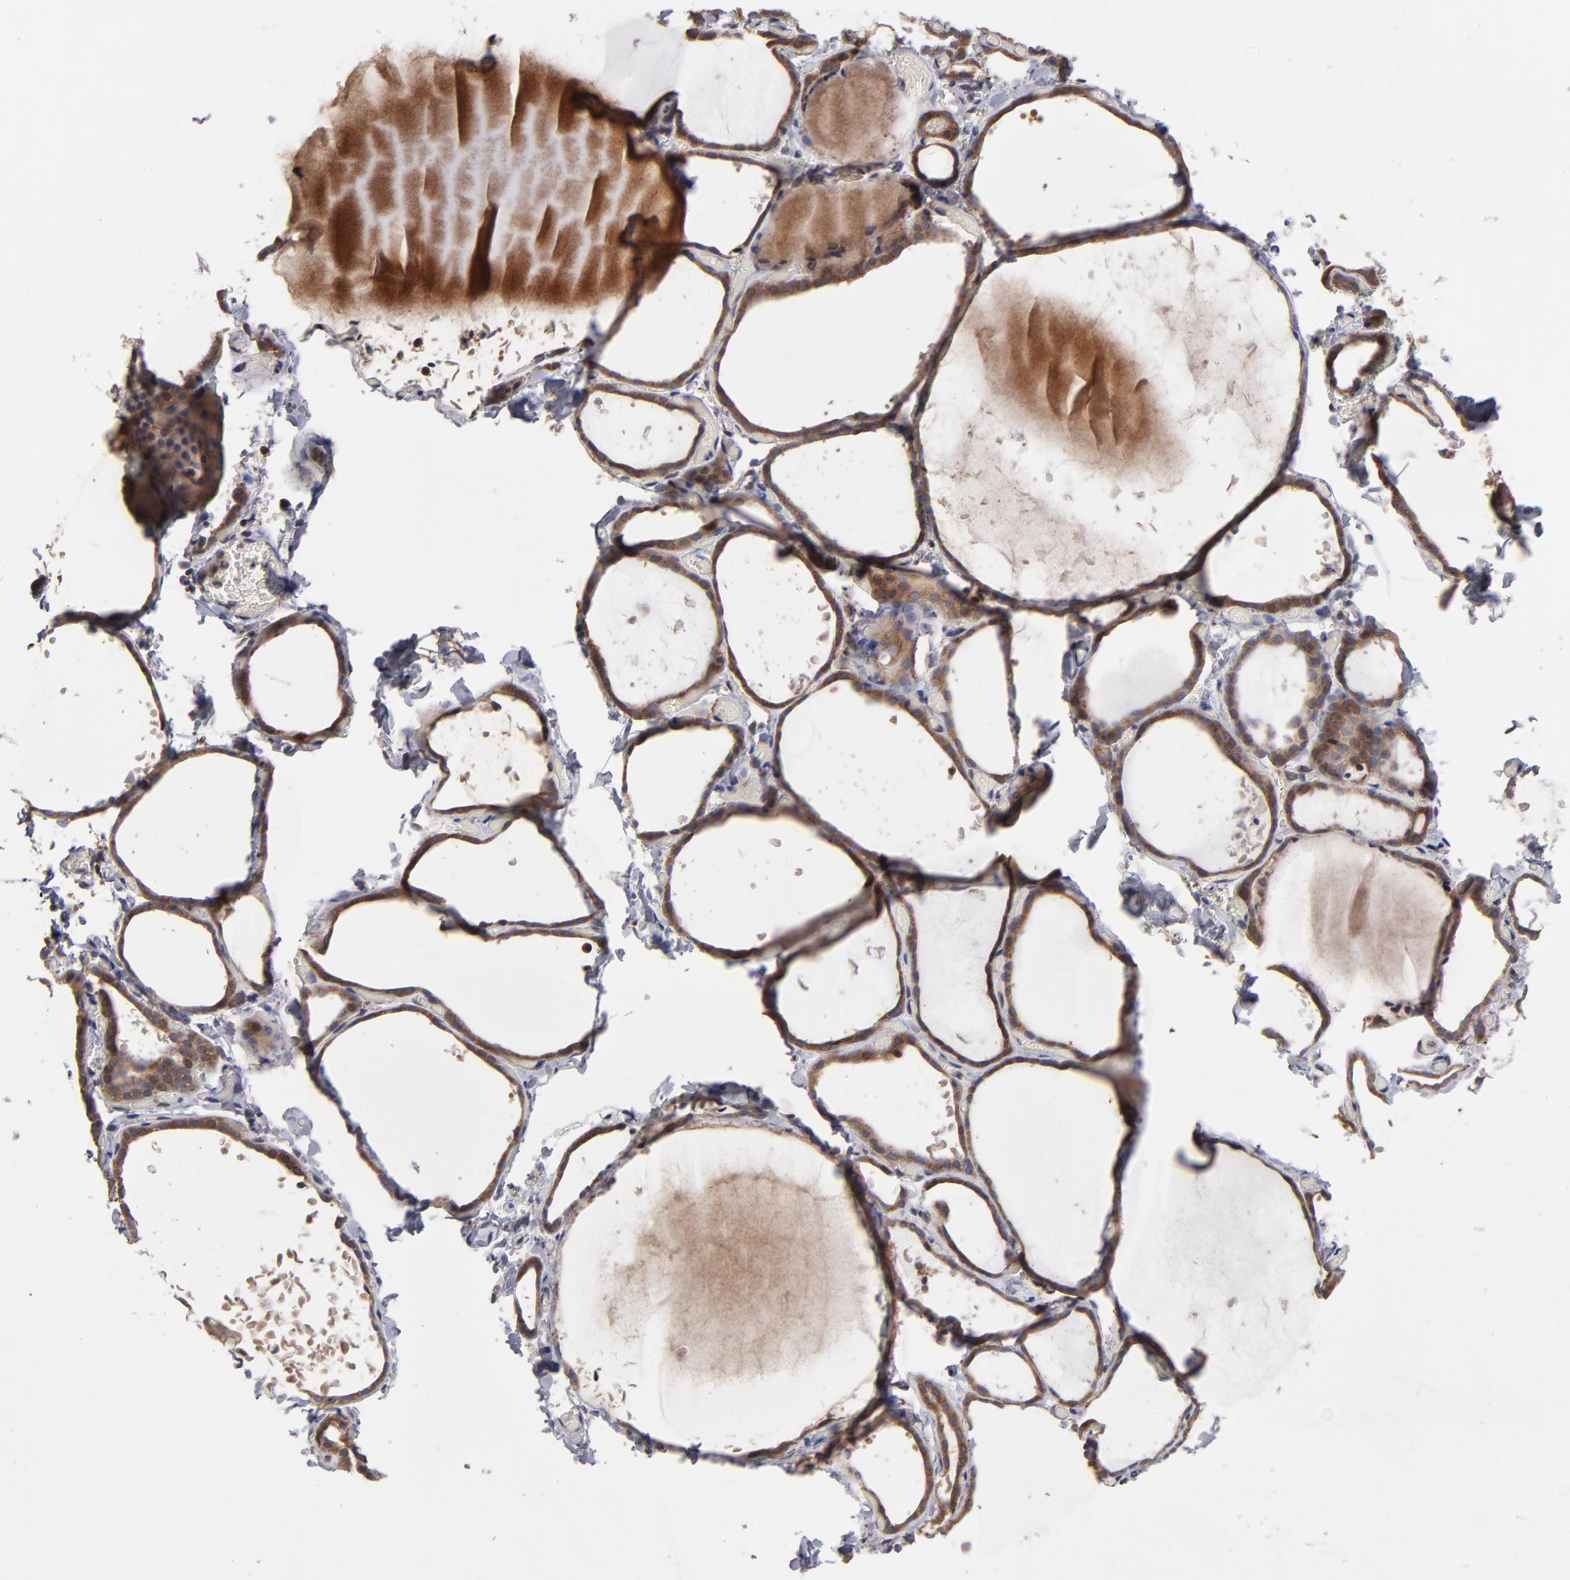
{"staining": {"intensity": "moderate", "quantity": ">75%", "location": "cytoplasmic/membranous"}, "tissue": "thyroid gland", "cell_type": "Glandular cells", "image_type": "normal", "snomed": [{"axis": "morphology", "description": "Normal tissue, NOS"}, {"axis": "topography", "description": "Thyroid gland"}], "caption": "Thyroid gland stained with a brown dye reveals moderate cytoplasmic/membranous positive expression in approximately >75% of glandular cells.", "gene": "SND1", "patient": {"sex": "female", "age": 22}}